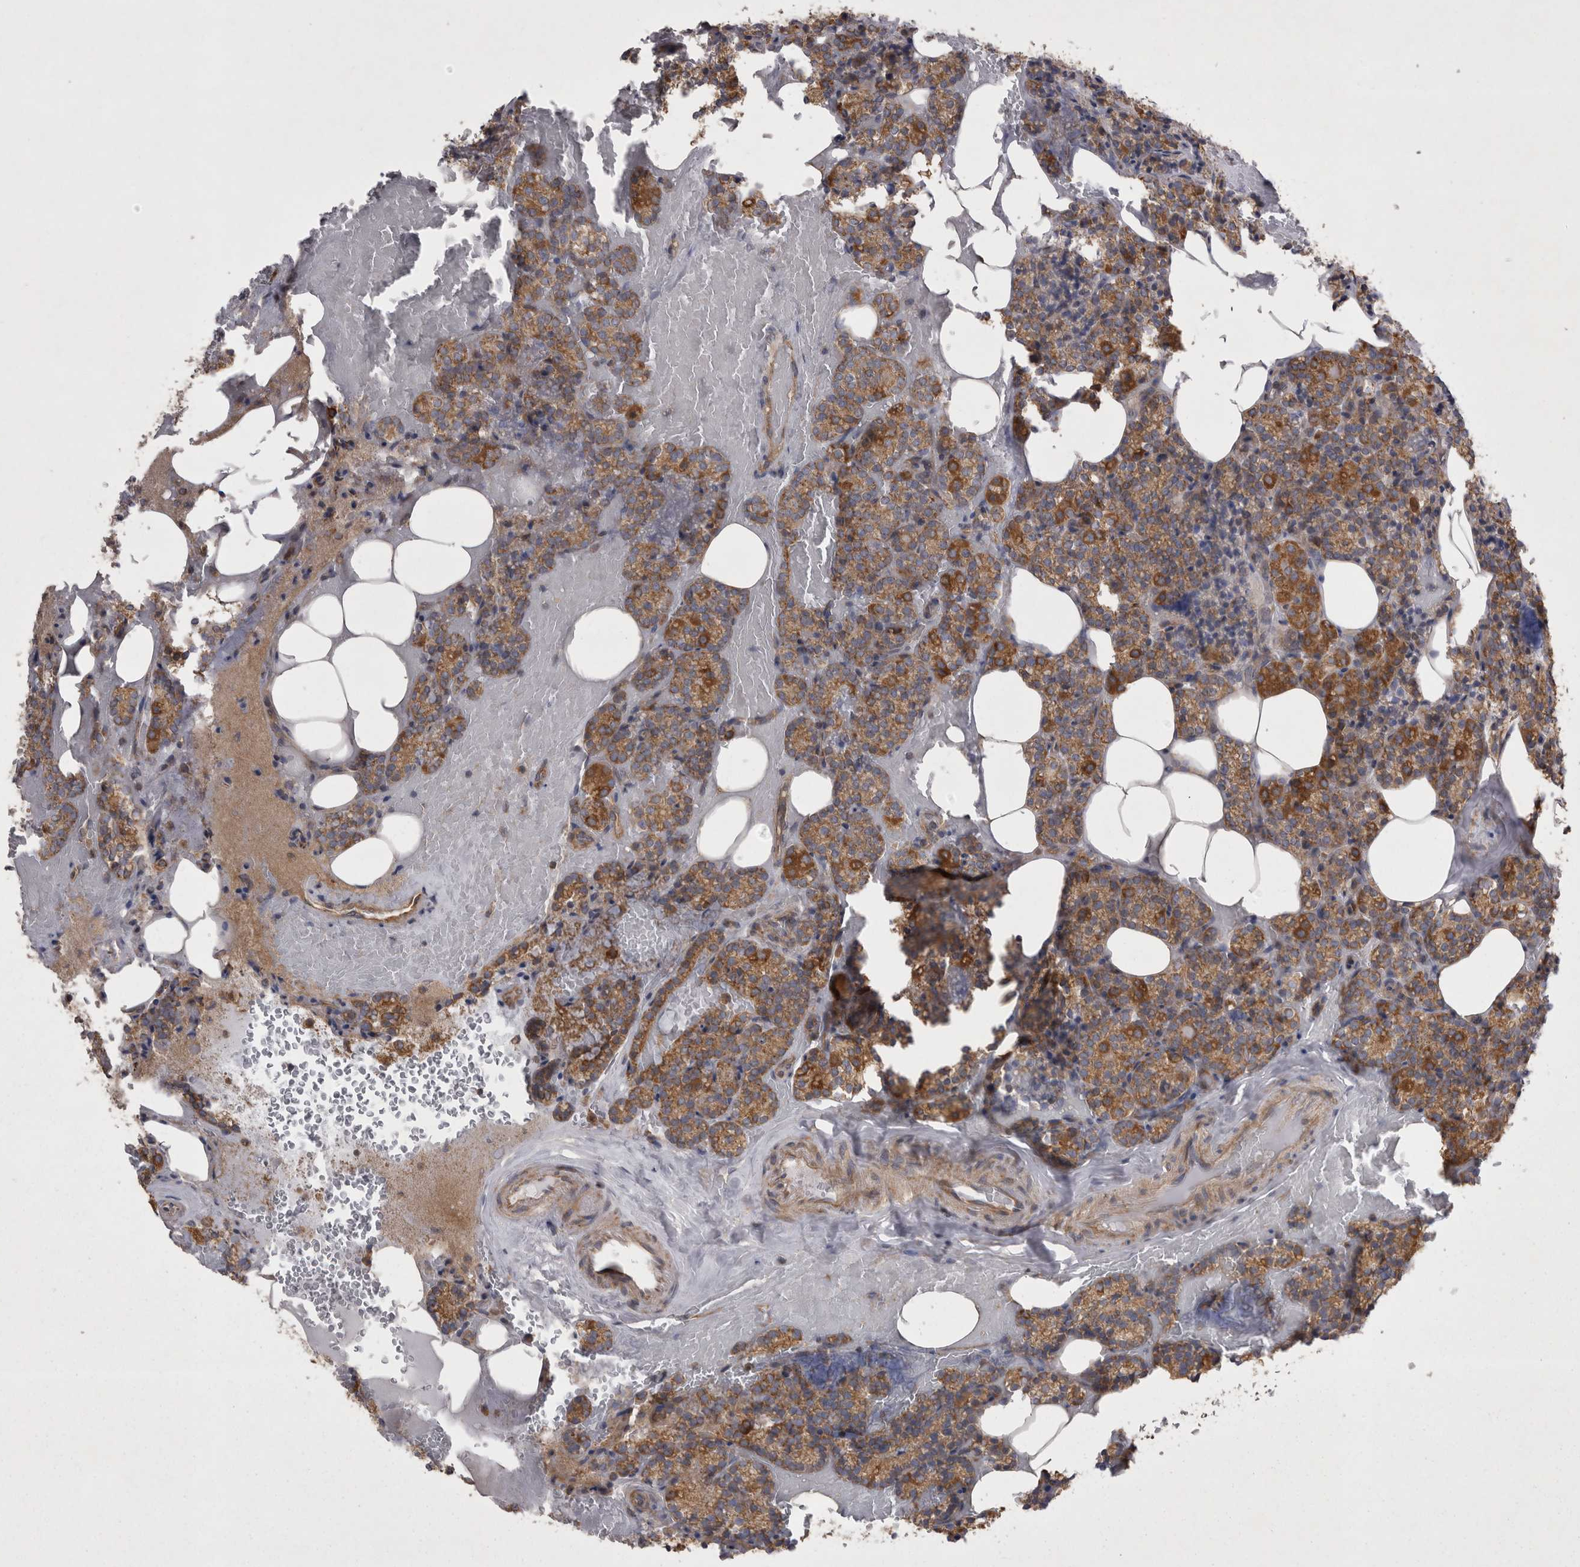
{"staining": {"intensity": "moderate", "quantity": ">75%", "location": "cytoplasmic/membranous"}, "tissue": "parathyroid gland", "cell_type": "Glandular cells", "image_type": "normal", "snomed": [{"axis": "morphology", "description": "Normal tissue, NOS"}, {"axis": "topography", "description": "Parathyroid gland"}], "caption": "Glandular cells exhibit moderate cytoplasmic/membranous expression in approximately >75% of cells in unremarkable parathyroid gland.", "gene": "TSPOAP1", "patient": {"sex": "female", "age": 78}}